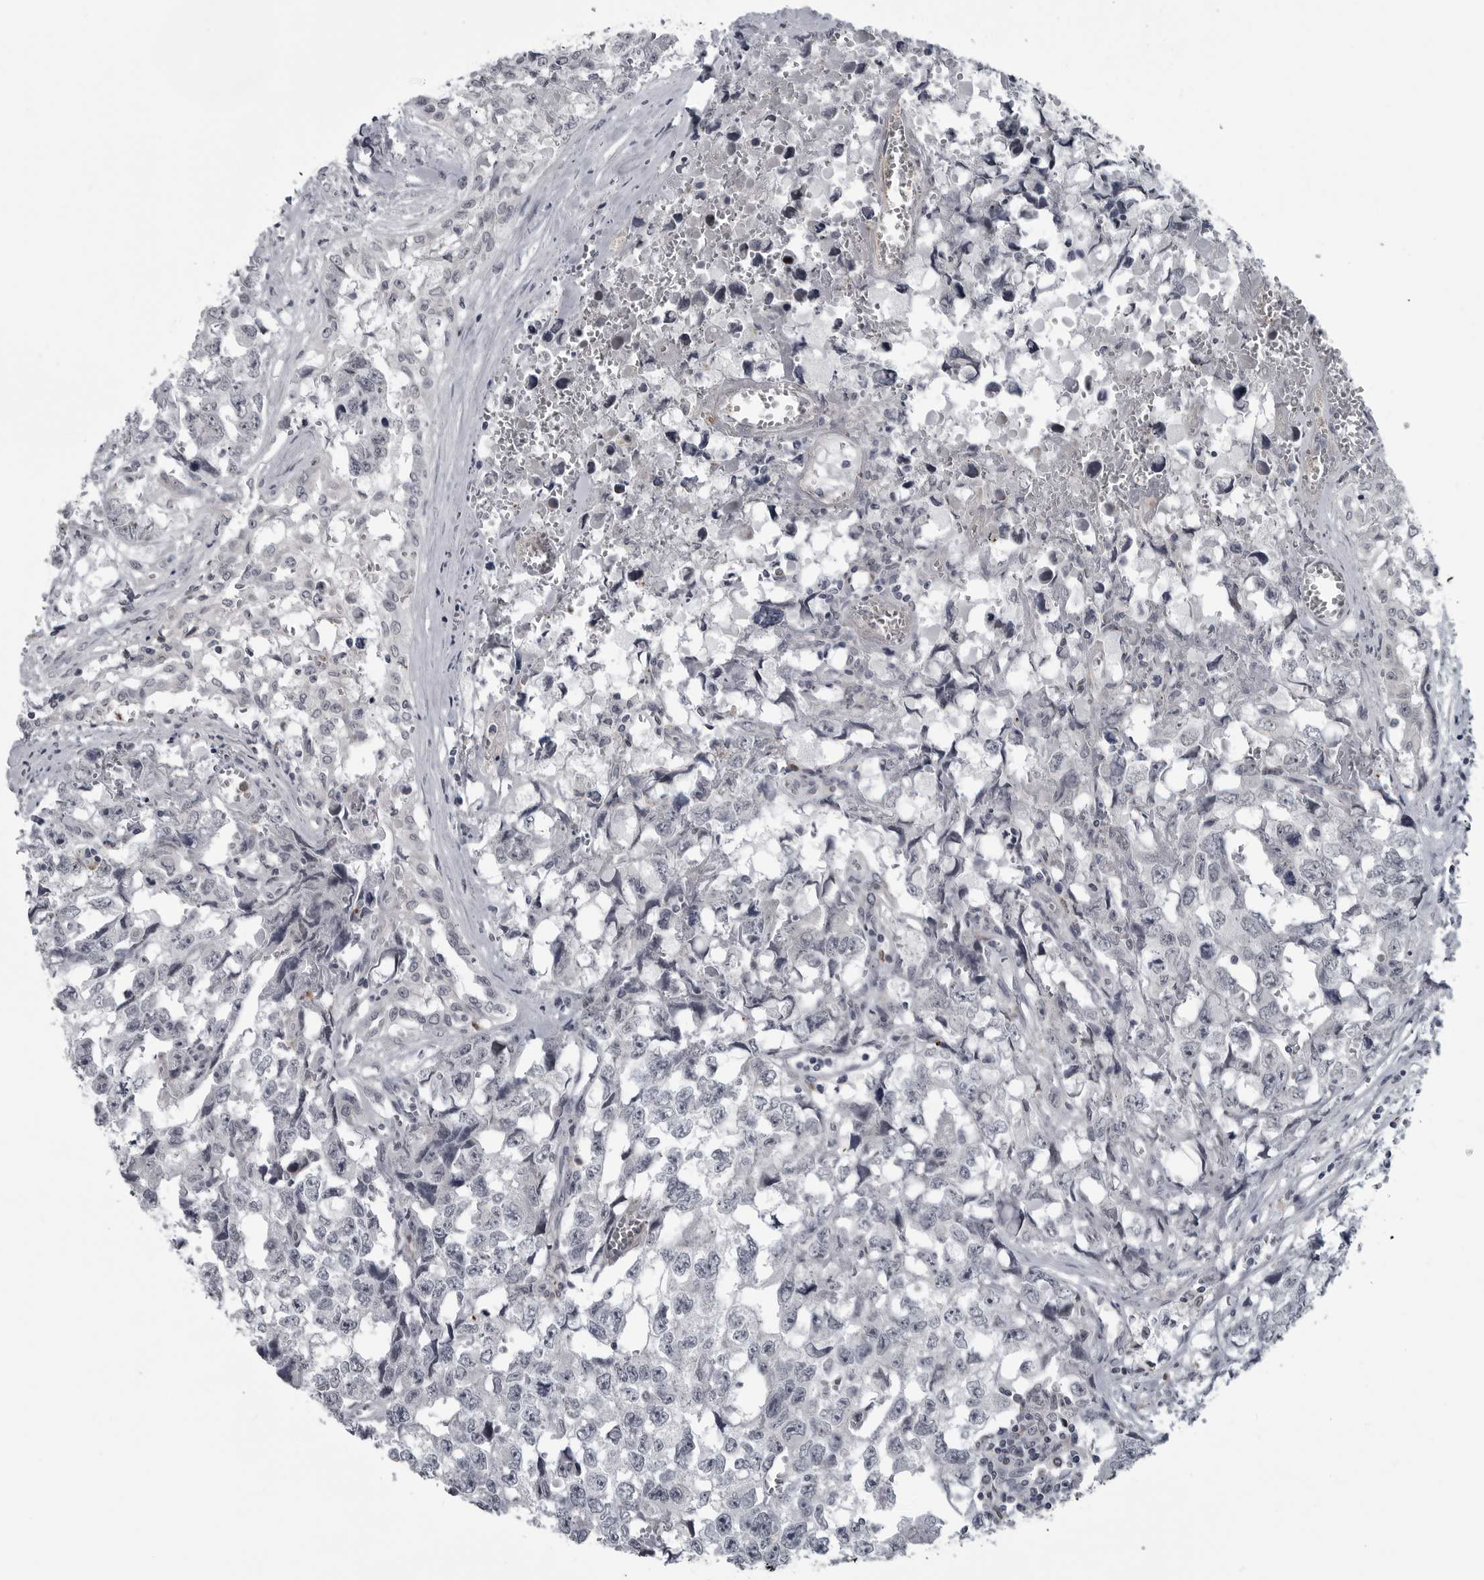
{"staining": {"intensity": "negative", "quantity": "none", "location": "none"}, "tissue": "testis cancer", "cell_type": "Tumor cells", "image_type": "cancer", "snomed": [{"axis": "morphology", "description": "Carcinoma, Embryonal, NOS"}, {"axis": "topography", "description": "Testis"}], "caption": "DAB immunohistochemical staining of testis embryonal carcinoma exhibits no significant staining in tumor cells.", "gene": "LYSMD1", "patient": {"sex": "male", "age": 31}}